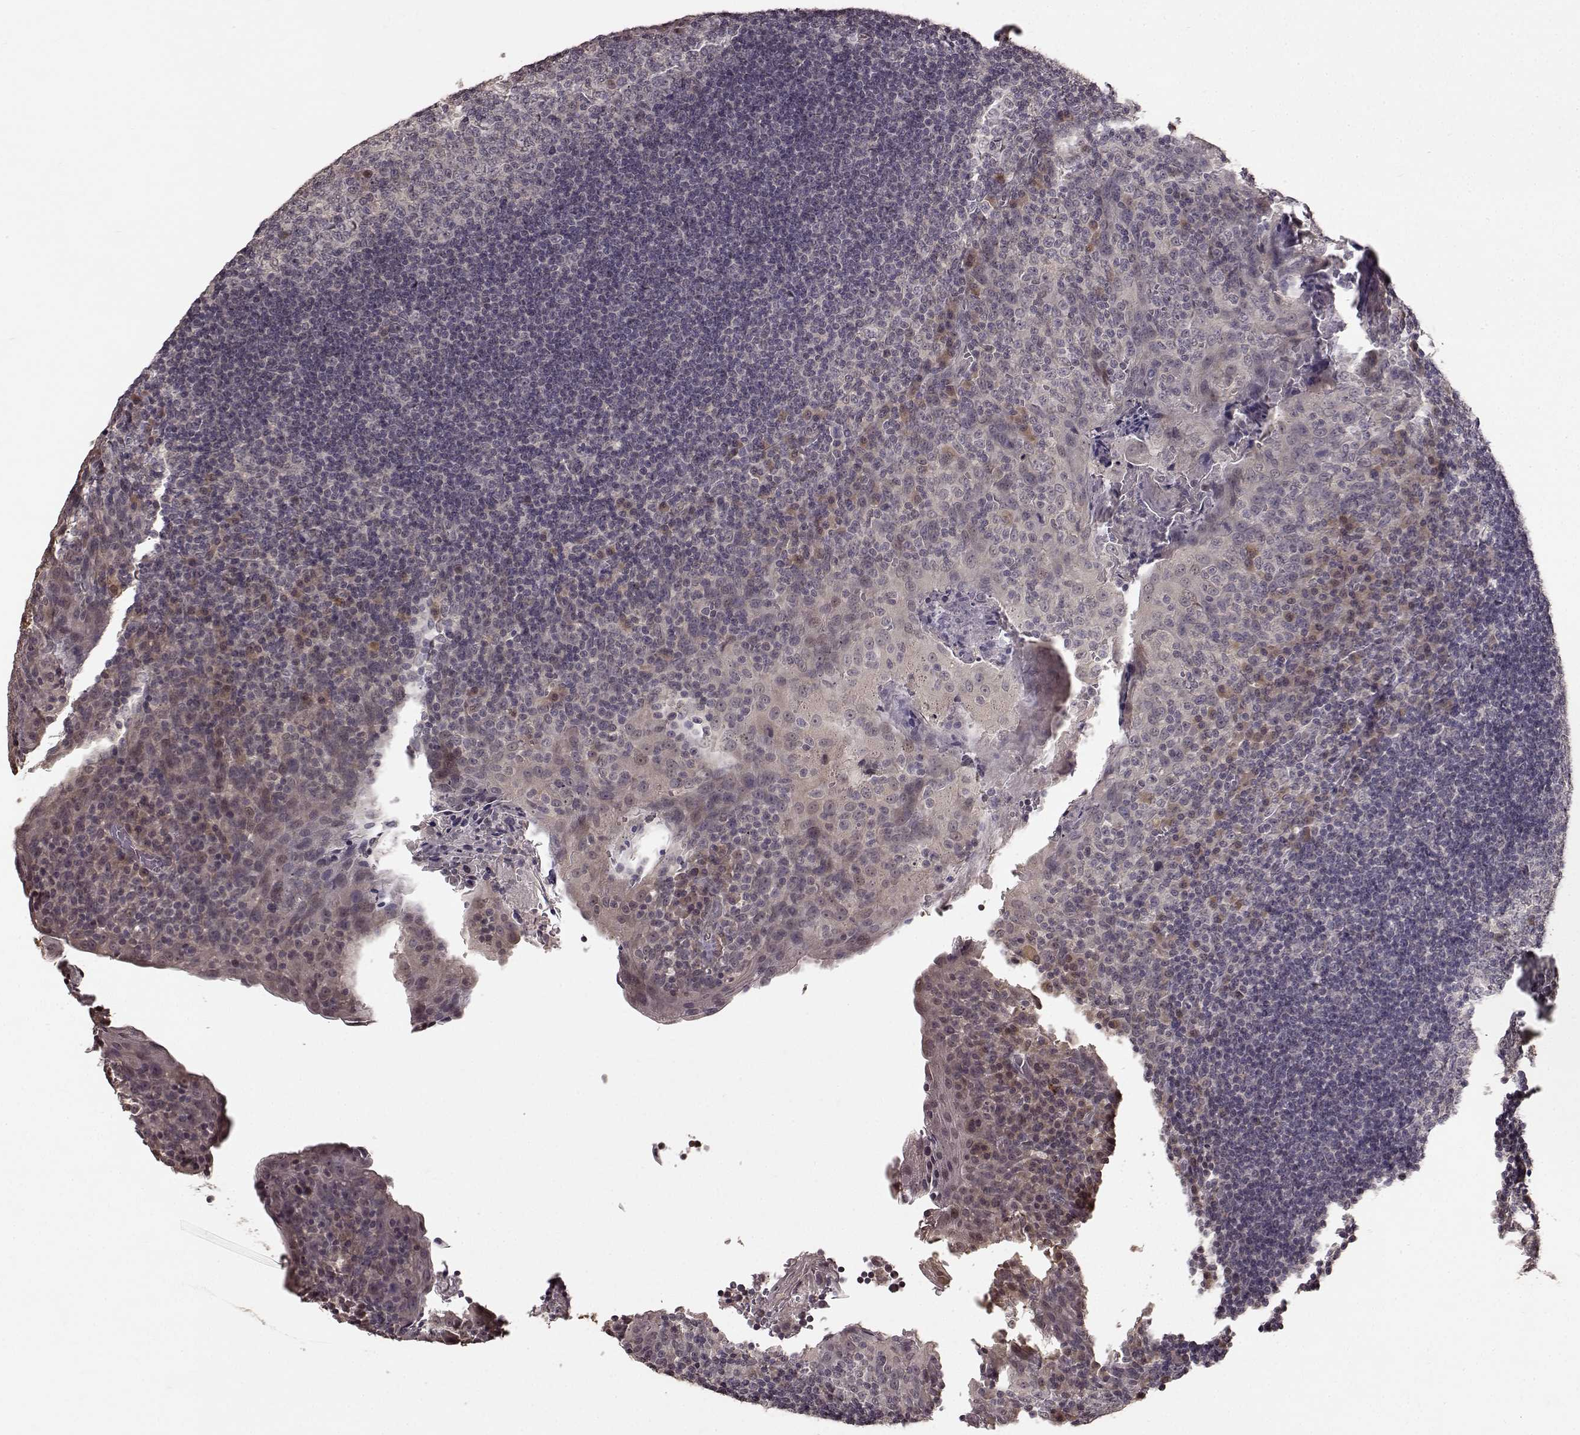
{"staining": {"intensity": "negative", "quantity": "none", "location": "none"}, "tissue": "tonsil", "cell_type": "Germinal center cells", "image_type": "normal", "snomed": [{"axis": "morphology", "description": "Normal tissue, NOS"}, {"axis": "topography", "description": "Tonsil"}], "caption": "Immunohistochemistry micrograph of normal tonsil stained for a protein (brown), which shows no expression in germinal center cells. (DAB immunohistochemistry (IHC) with hematoxylin counter stain).", "gene": "NTRK2", "patient": {"sex": "male", "age": 17}}